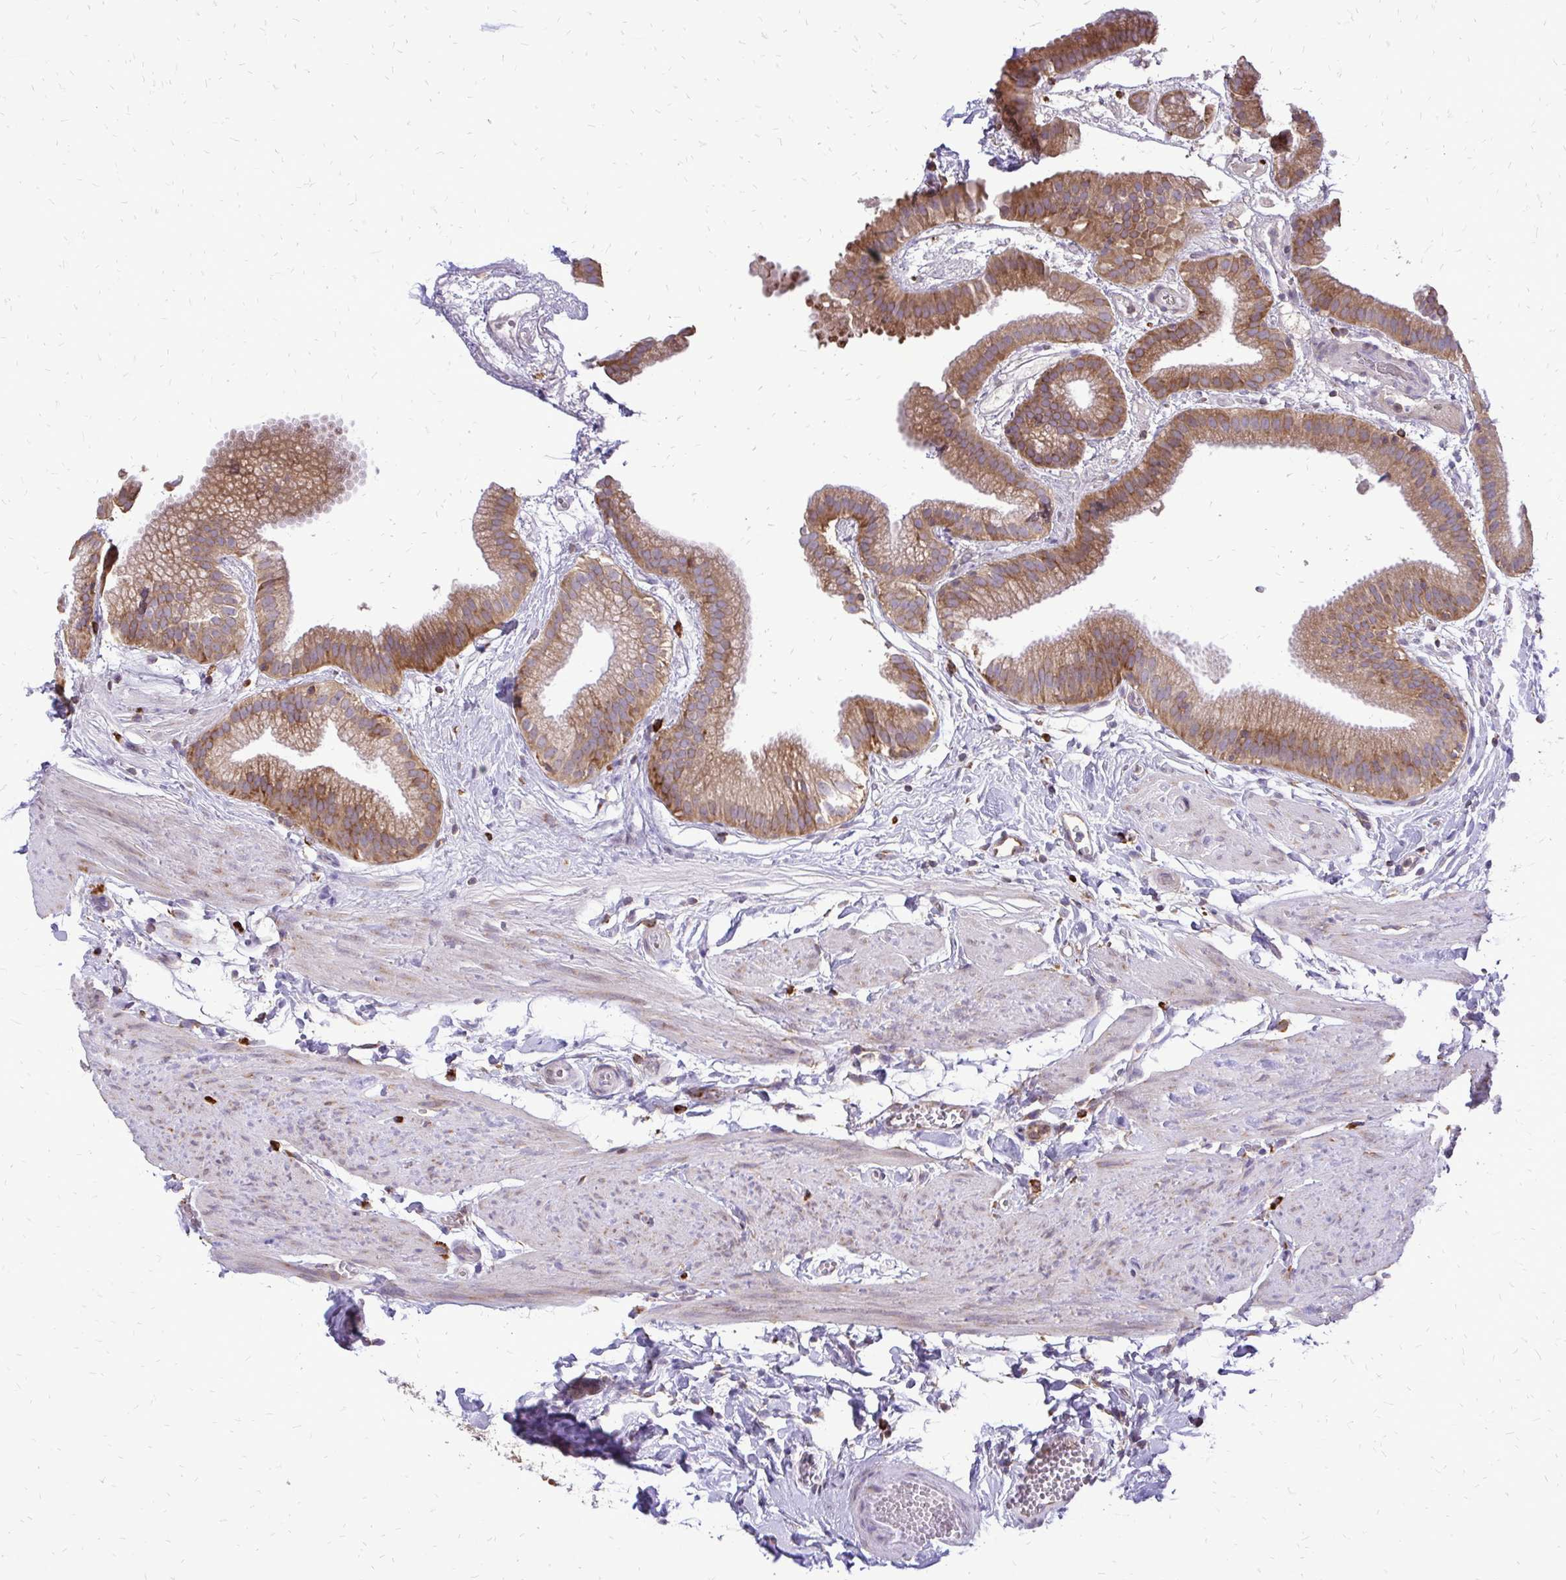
{"staining": {"intensity": "moderate", "quantity": ">75%", "location": "cytoplasmic/membranous"}, "tissue": "gallbladder", "cell_type": "Glandular cells", "image_type": "normal", "snomed": [{"axis": "morphology", "description": "Normal tissue, NOS"}, {"axis": "topography", "description": "Gallbladder"}], "caption": "Protein staining exhibits moderate cytoplasmic/membranous staining in about >75% of glandular cells in unremarkable gallbladder.", "gene": "RPS3", "patient": {"sex": "female", "age": 63}}